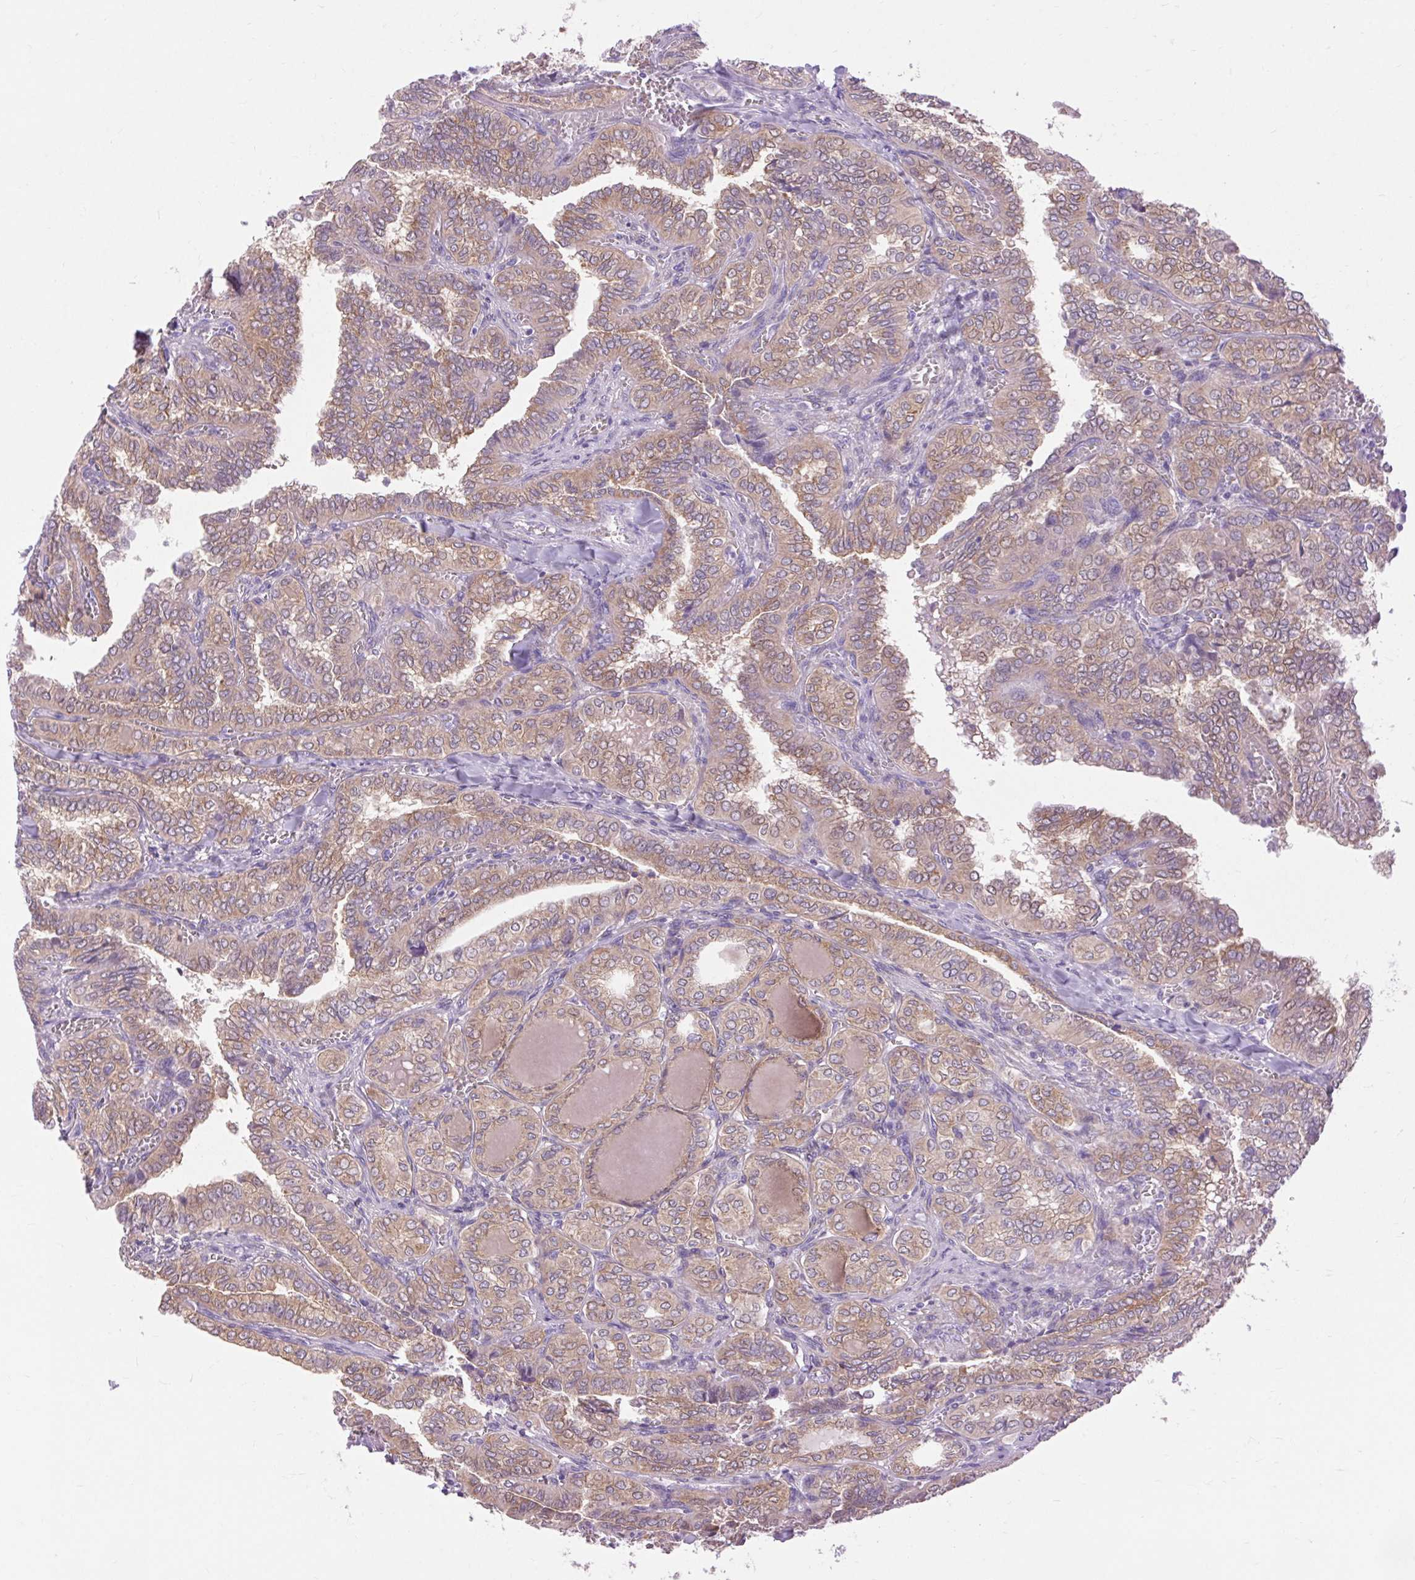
{"staining": {"intensity": "weak", "quantity": ">75%", "location": "cytoplasmic/membranous"}, "tissue": "thyroid cancer", "cell_type": "Tumor cells", "image_type": "cancer", "snomed": [{"axis": "morphology", "description": "Papillary adenocarcinoma, NOS"}, {"axis": "topography", "description": "Thyroid gland"}], "caption": "Immunohistochemical staining of human thyroid cancer demonstrates weak cytoplasmic/membranous protein expression in about >75% of tumor cells. The staining is performed using DAB (3,3'-diaminobenzidine) brown chromogen to label protein expression. The nuclei are counter-stained blue using hematoxylin.", "gene": "SOWAHC", "patient": {"sex": "female", "age": 41}}